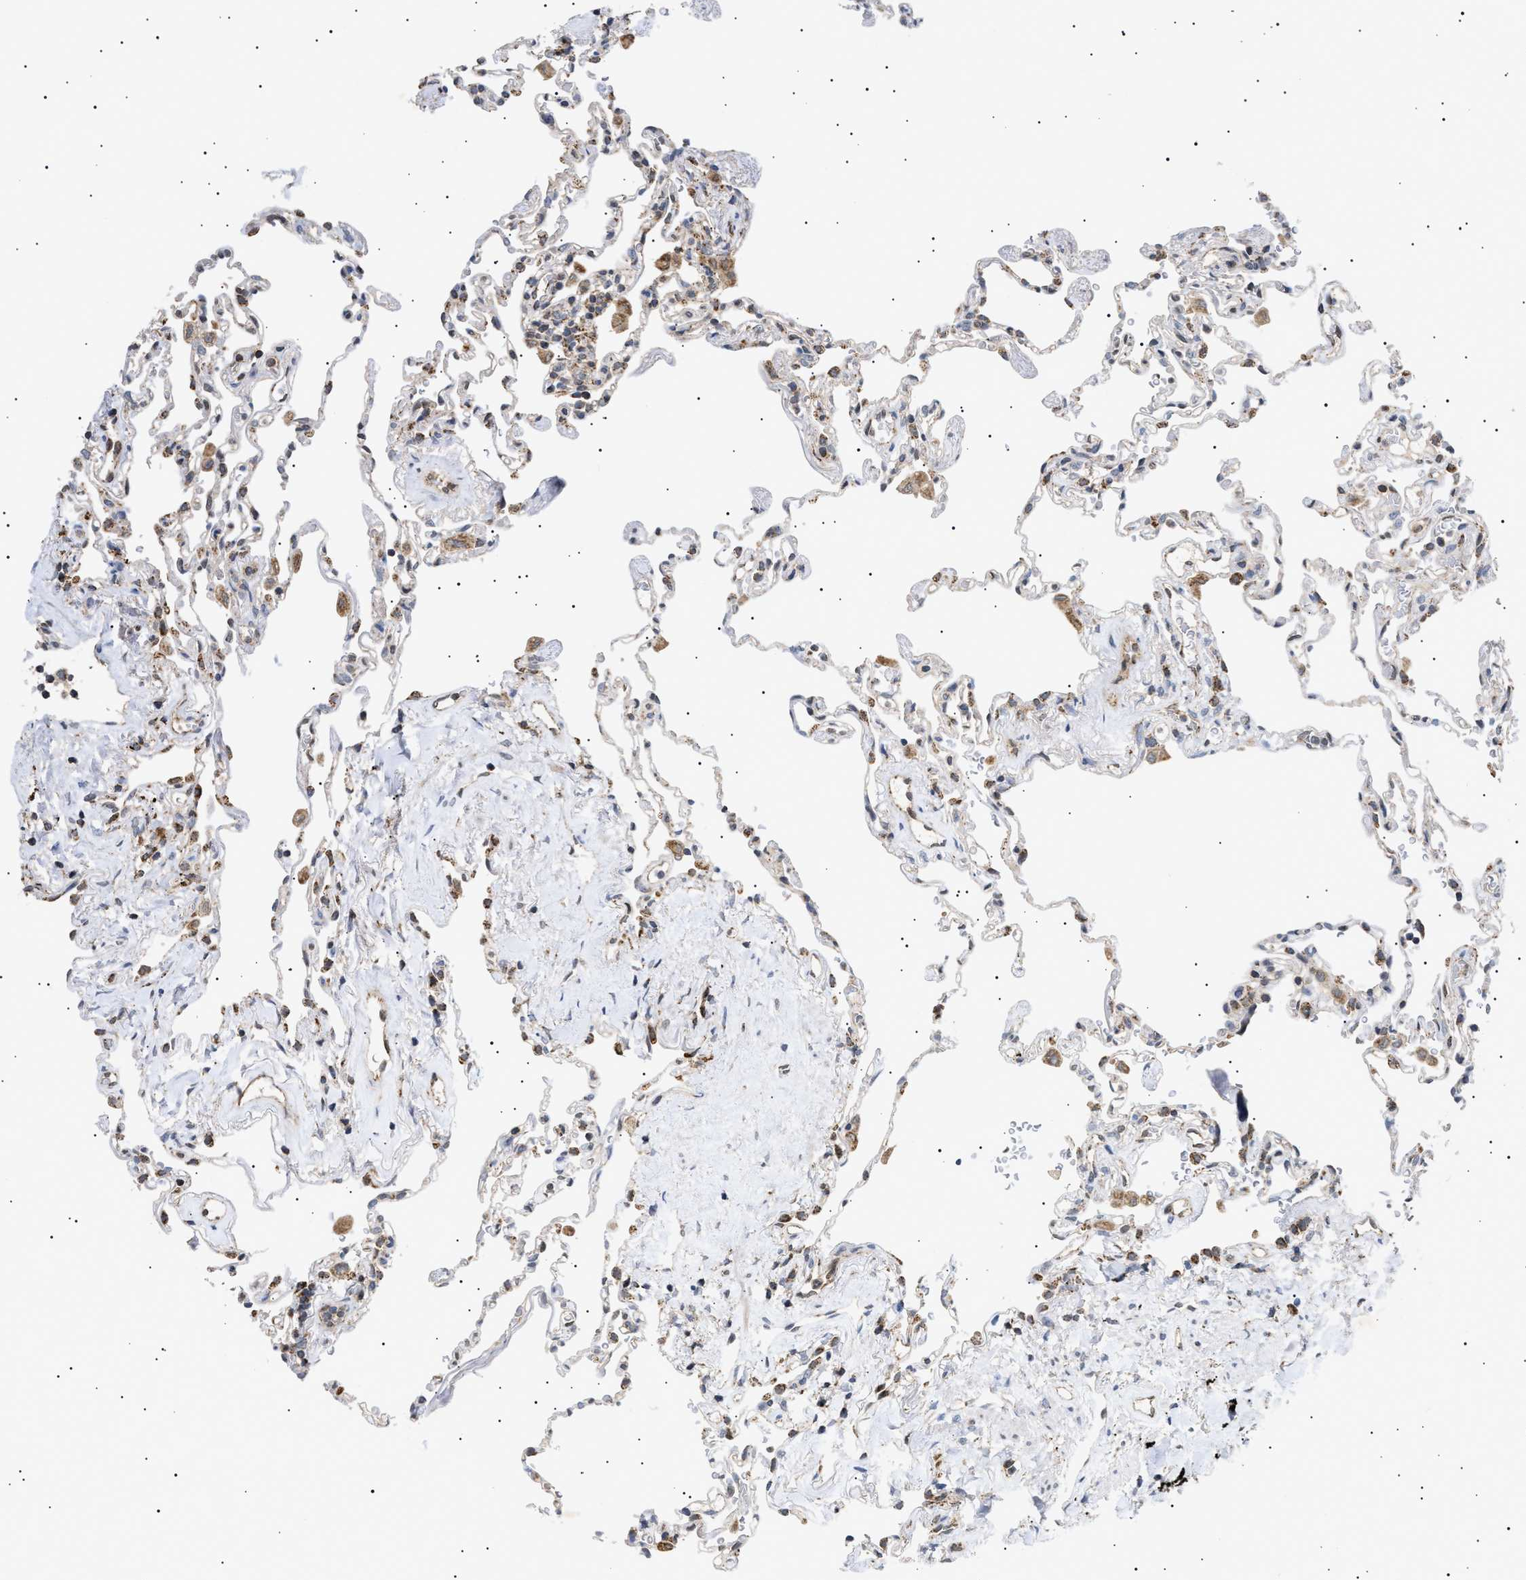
{"staining": {"intensity": "weak", "quantity": "<25%", "location": "cytoplasmic/membranous"}, "tissue": "lung", "cell_type": "Alveolar cells", "image_type": "normal", "snomed": [{"axis": "morphology", "description": "Normal tissue, NOS"}, {"axis": "topography", "description": "Lung"}], "caption": "Human lung stained for a protein using IHC reveals no expression in alveolar cells.", "gene": "SIRT5", "patient": {"sex": "male", "age": 59}}